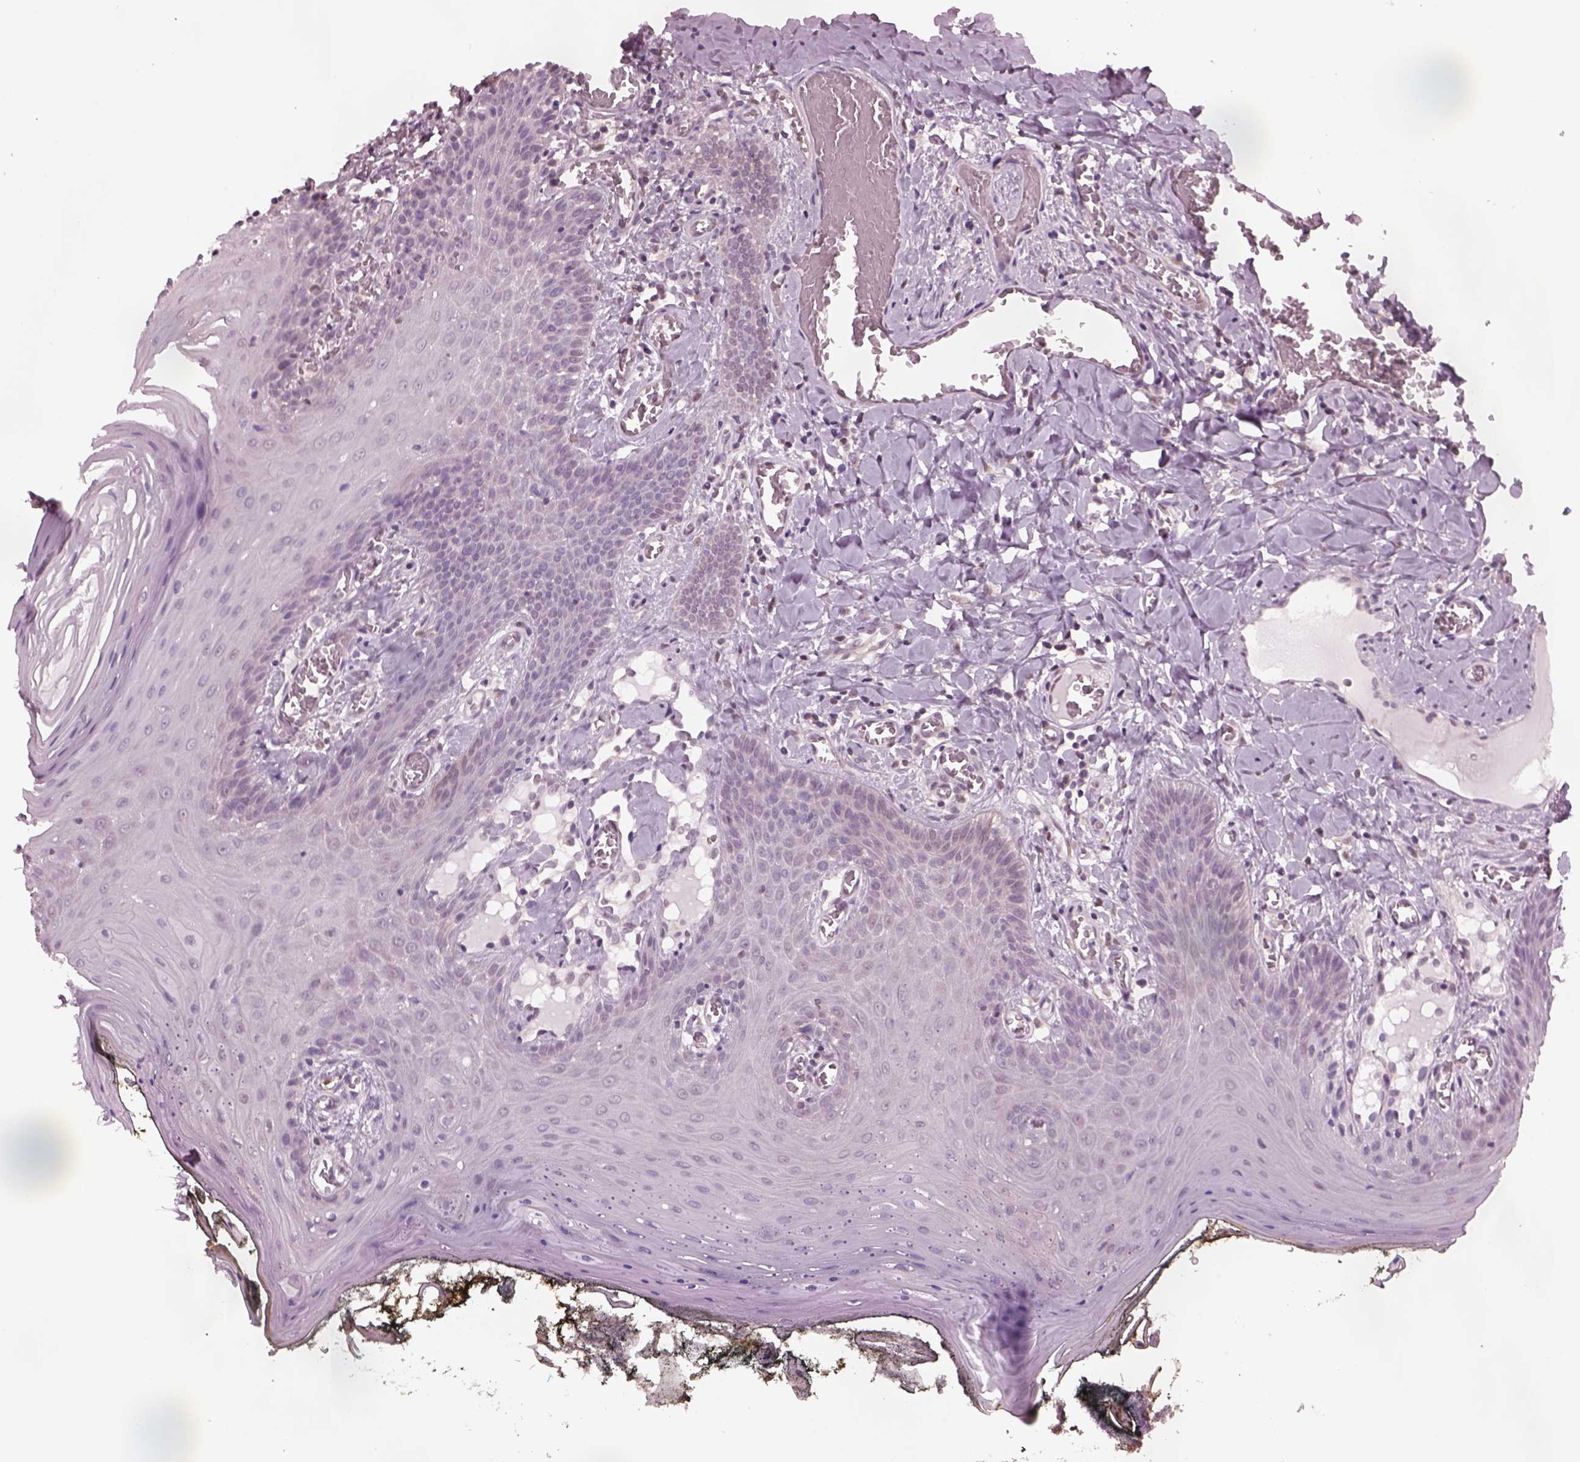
{"staining": {"intensity": "negative", "quantity": "none", "location": "none"}, "tissue": "oral mucosa", "cell_type": "Squamous epithelial cells", "image_type": "normal", "snomed": [{"axis": "morphology", "description": "Normal tissue, NOS"}, {"axis": "topography", "description": "Oral tissue"}], "caption": "IHC image of unremarkable oral mucosa: oral mucosa stained with DAB demonstrates no significant protein expression in squamous epithelial cells.", "gene": "SRI", "patient": {"sex": "male", "age": 9}}